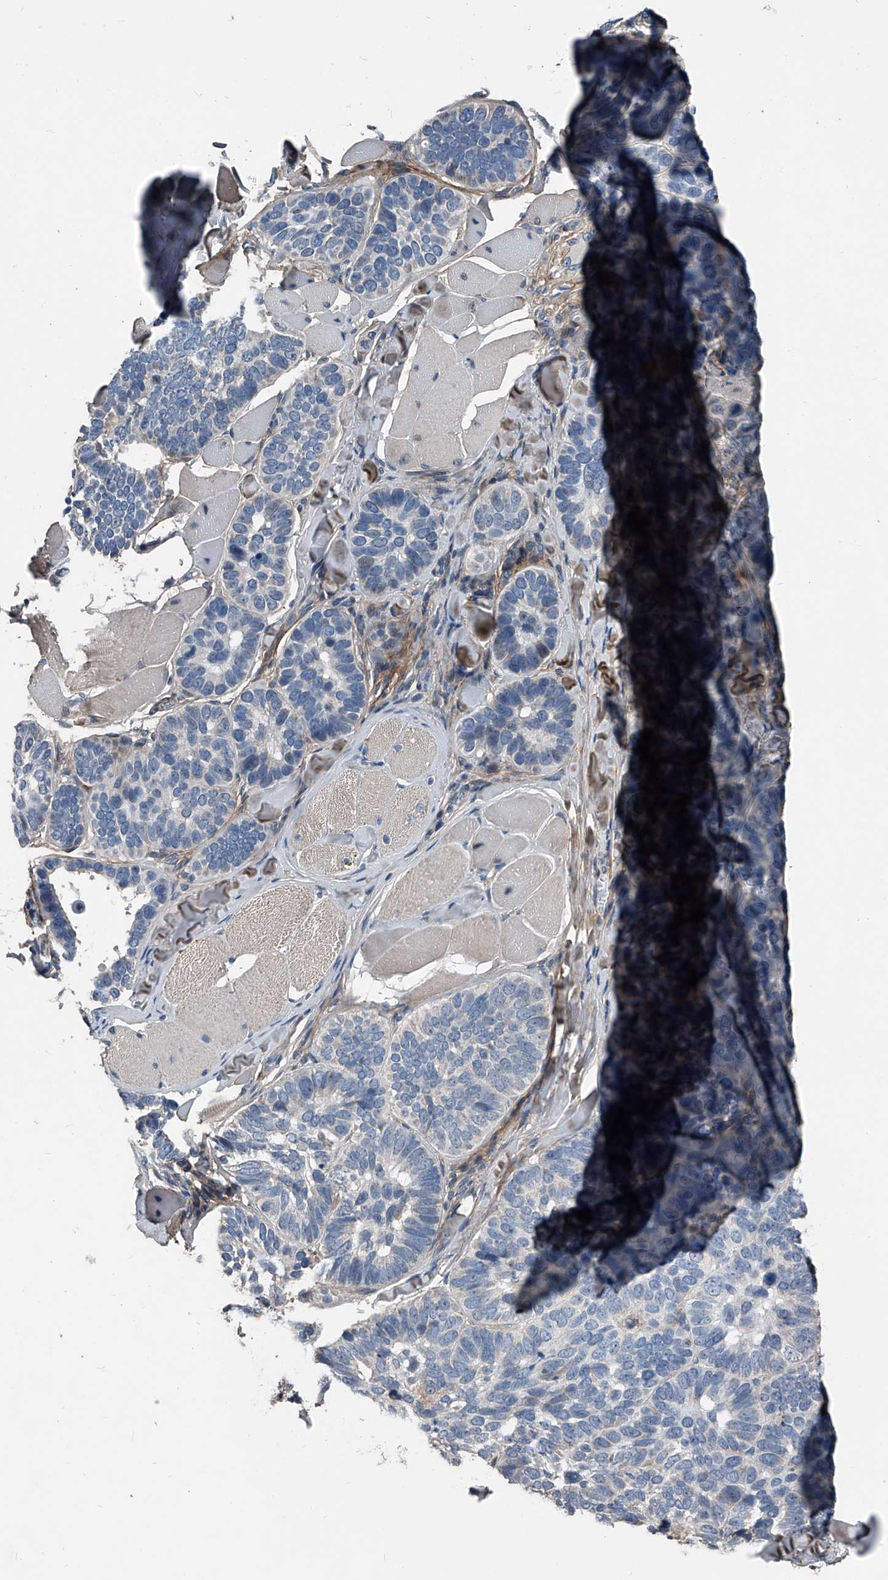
{"staining": {"intensity": "negative", "quantity": "none", "location": "none"}, "tissue": "skin cancer", "cell_type": "Tumor cells", "image_type": "cancer", "snomed": [{"axis": "morphology", "description": "Basal cell carcinoma"}, {"axis": "topography", "description": "Skin"}], "caption": "DAB (3,3'-diaminobenzidine) immunohistochemical staining of human basal cell carcinoma (skin) shows no significant positivity in tumor cells. The staining was performed using DAB (3,3'-diaminobenzidine) to visualize the protein expression in brown, while the nuclei were stained in blue with hematoxylin (Magnification: 20x).", "gene": "PHACTR1", "patient": {"sex": "male", "age": 62}}